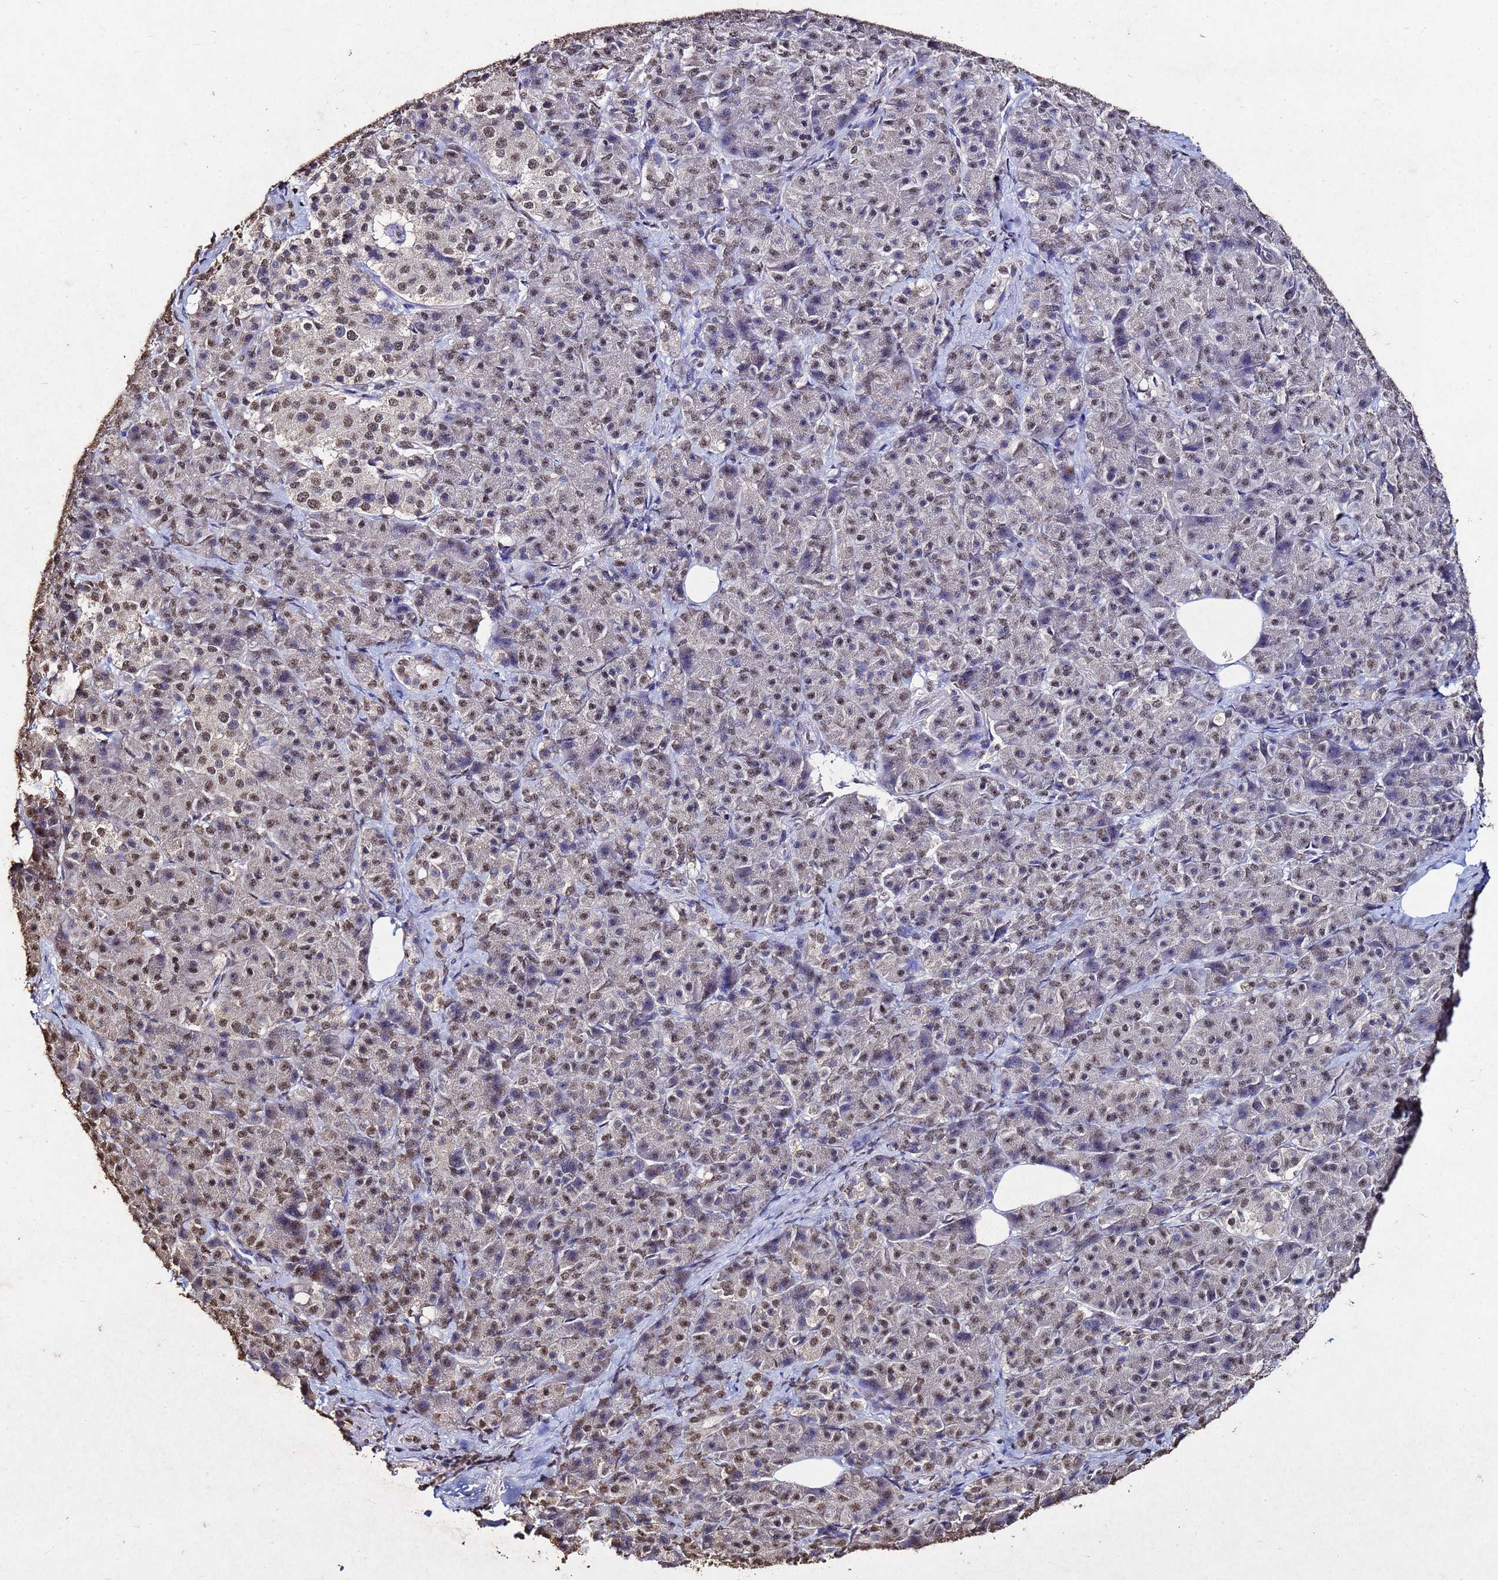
{"staining": {"intensity": "weak", "quantity": "25%-75%", "location": "nuclear"}, "tissue": "pancreatic cancer", "cell_type": "Tumor cells", "image_type": "cancer", "snomed": [{"axis": "morphology", "description": "Adenocarcinoma, NOS"}, {"axis": "topography", "description": "Pancreas"}], "caption": "Pancreatic adenocarcinoma was stained to show a protein in brown. There is low levels of weak nuclear positivity in approximately 25%-75% of tumor cells. The staining is performed using DAB (3,3'-diaminobenzidine) brown chromogen to label protein expression. The nuclei are counter-stained blue using hematoxylin.", "gene": "MYOCD", "patient": {"sex": "male", "age": 57}}